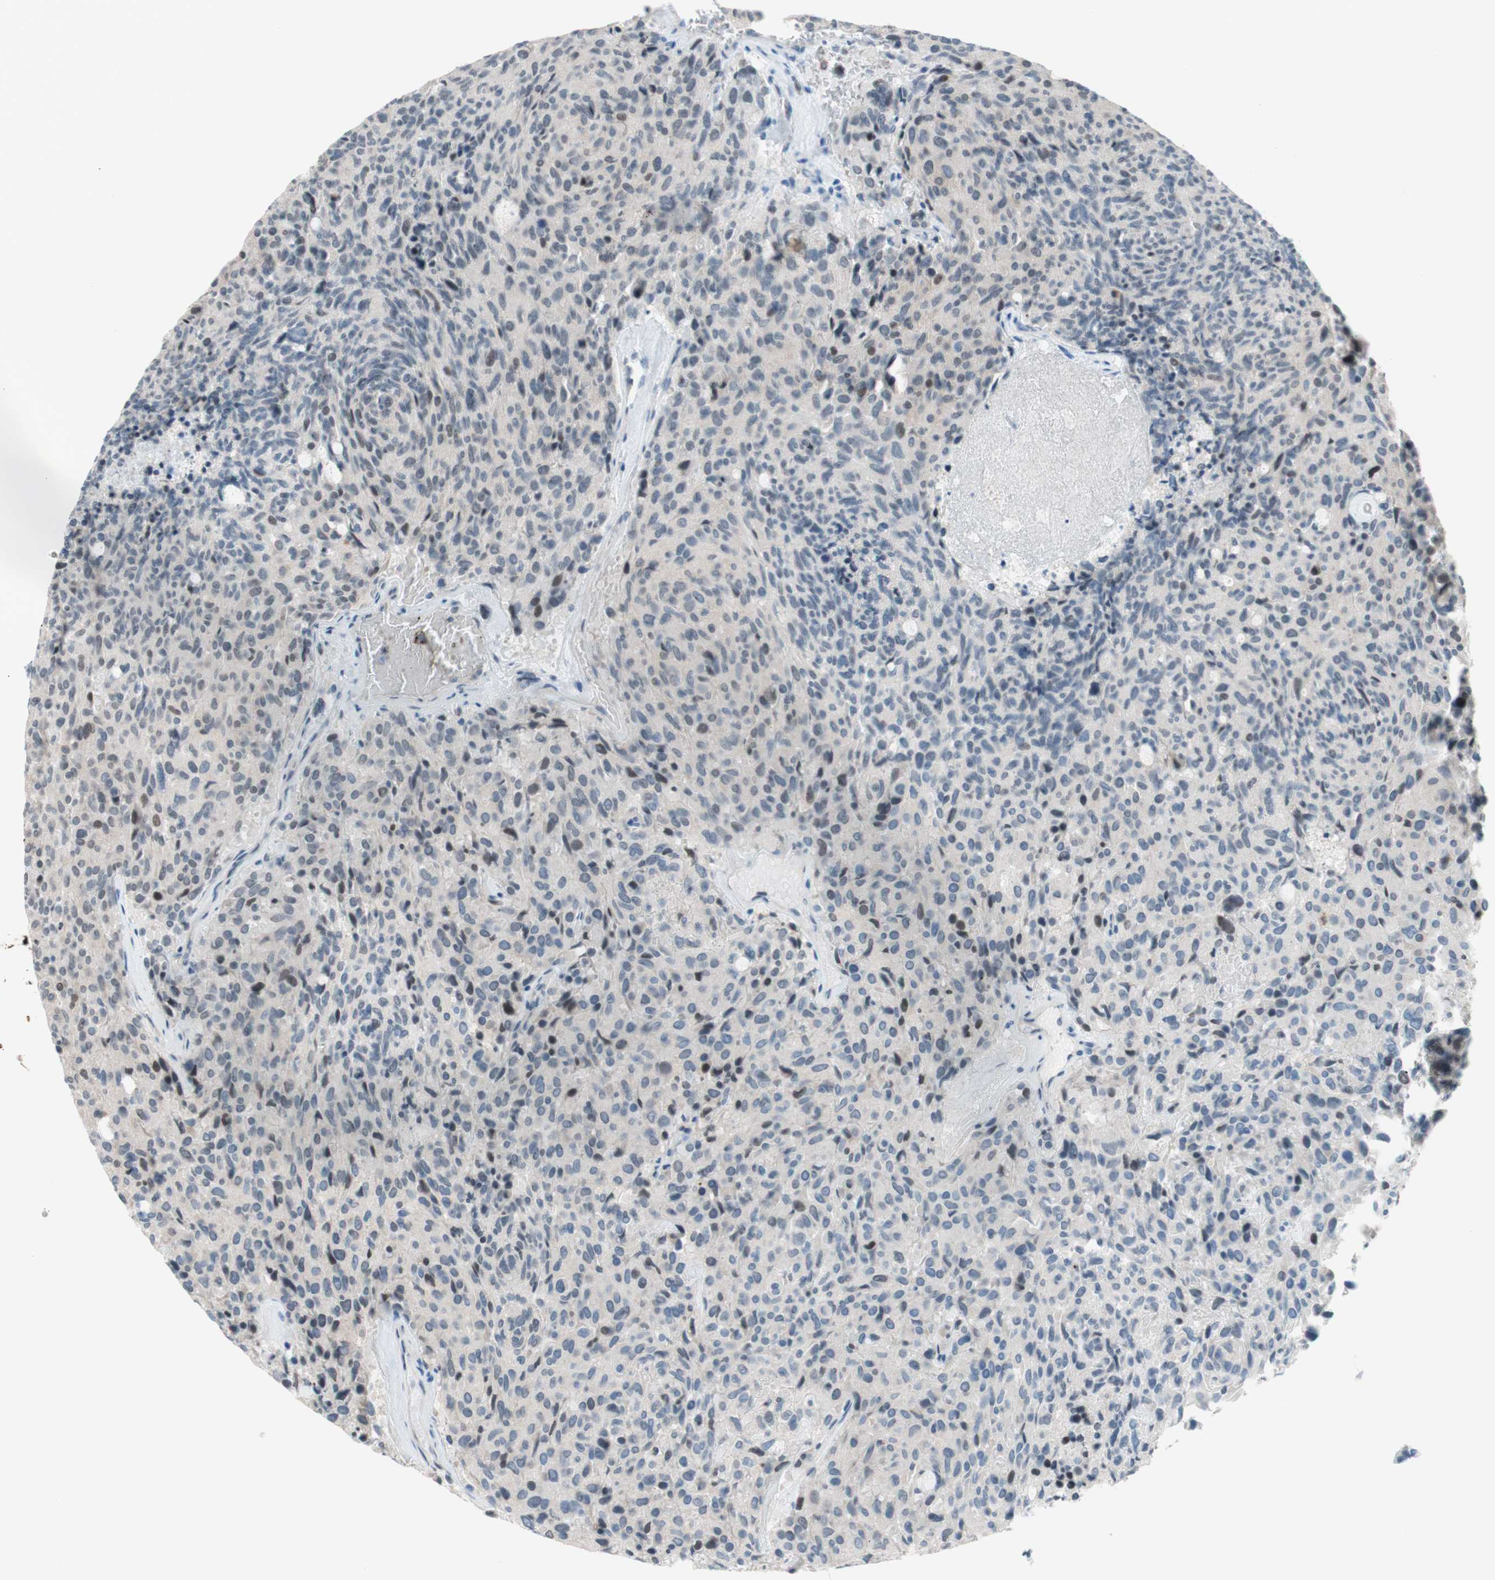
{"staining": {"intensity": "weak", "quantity": "<25%", "location": "nuclear"}, "tissue": "carcinoid", "cell_type": "Tumor cells", "image_type": "cancer", "snomed": [{"axis": "morphology", "description": "Carcinoid, malignant, NOS"}, {"axis": "topography", "description": "Pancreas"}], "caption": "Immunohistochemistry (IHC) photomicrograph of human carcinoid (malignant) stained for a protein (brown), which shows no positivity in tumor cells.", "gene": "JPH1", "patient": {"sex": "female", "age": 54}}